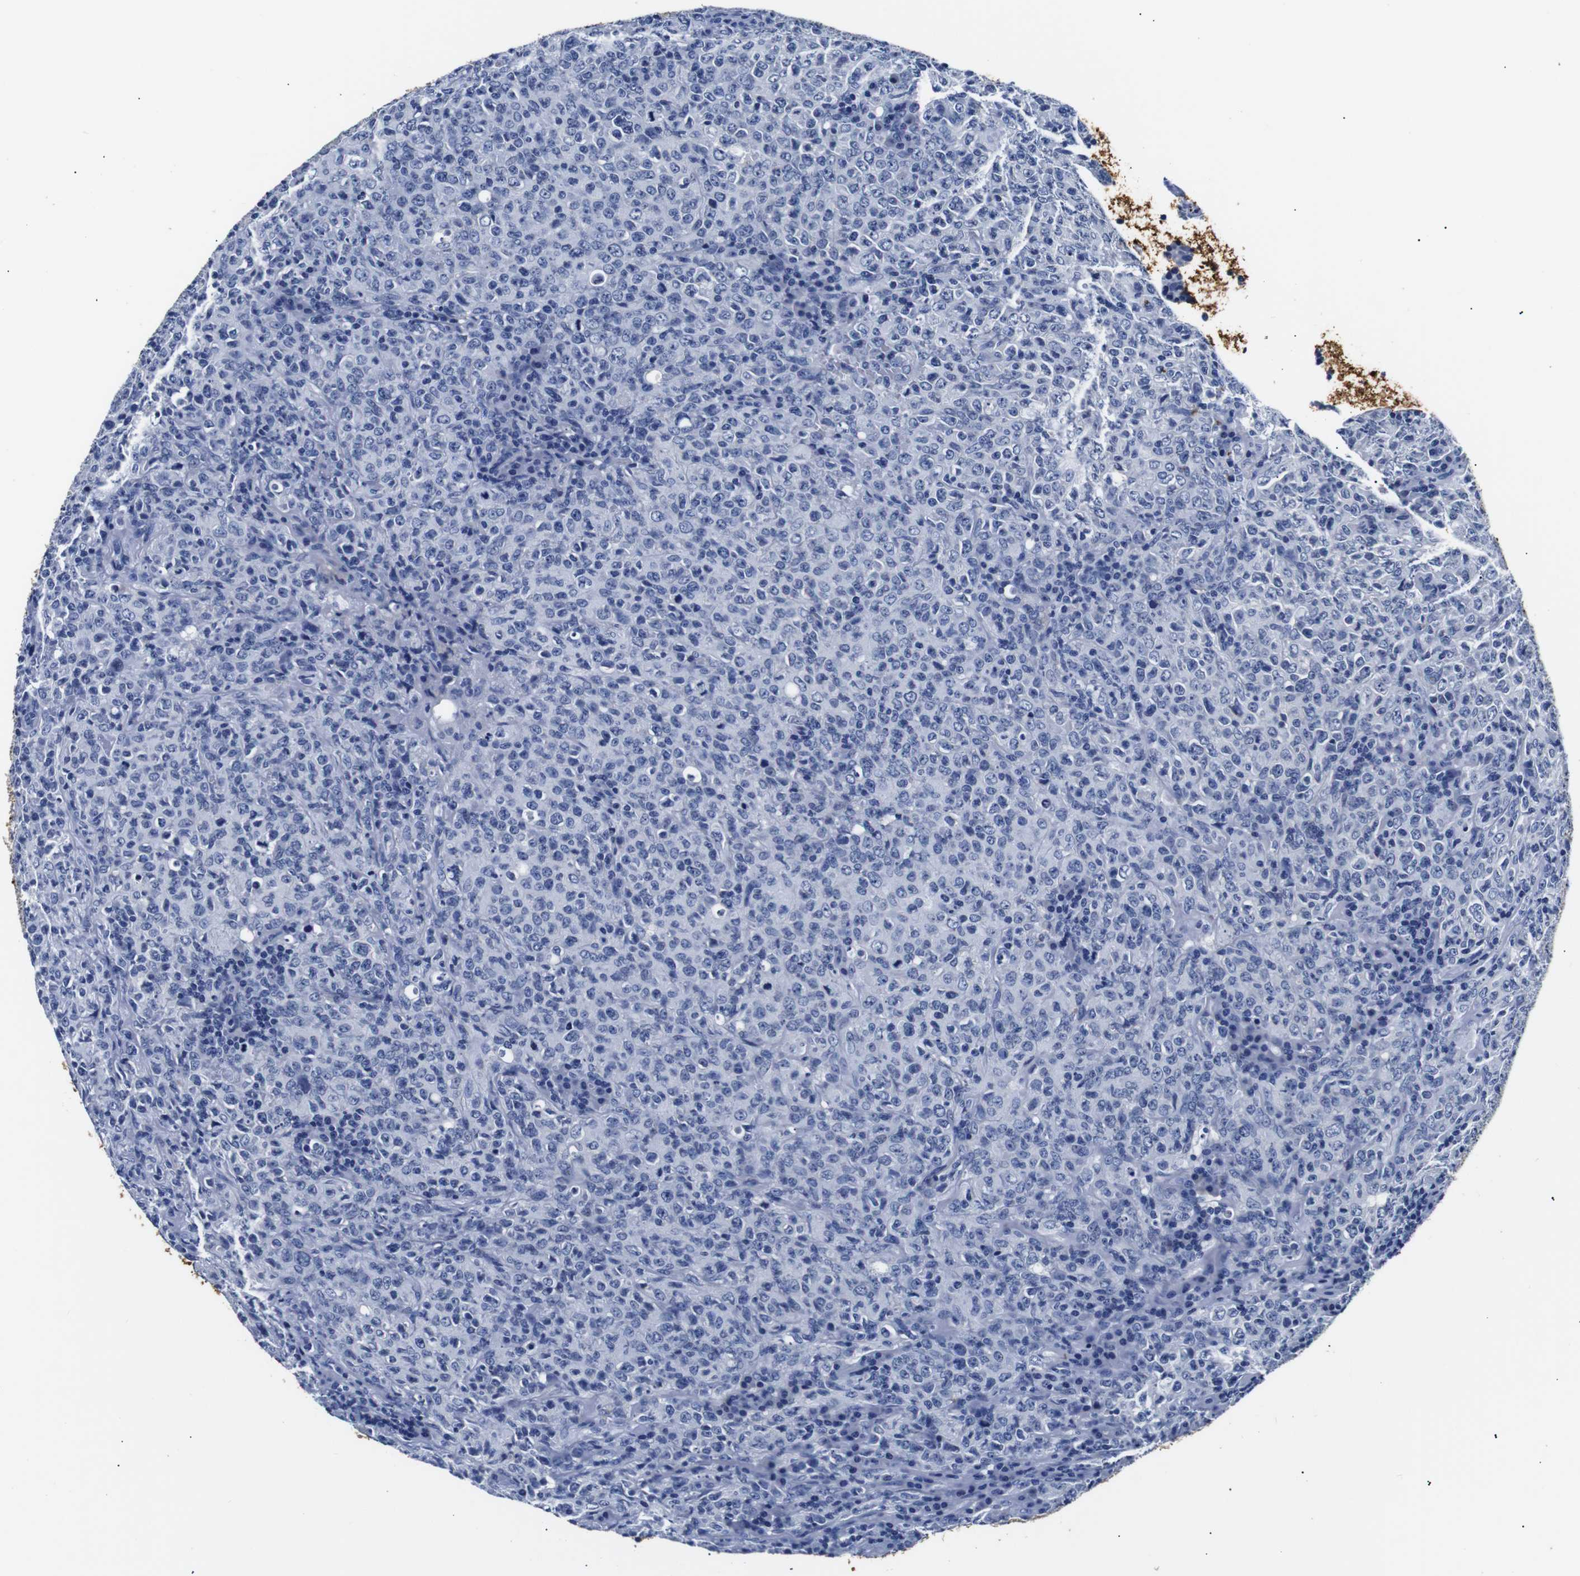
{"staining": {"intensity": "negative", "quantity": "none", "location": "none"}, "tissue": "lymphoma", "cell_type": "Tumor cells", "image_type": "cancer", "snomed": [{"axis": "morphology", "description": "Malignant lymphoma, non-Hodgkin's type, High grade"}, {"axis": "topography", "description": "Tonsil"}], "caption": "Tumor cells are negative for brown protein staining in high-grade malignant lymphoma, non-Hodgkin's type.", "gene": "GAP43", "patient": {"sex": "female", "age": 36}}